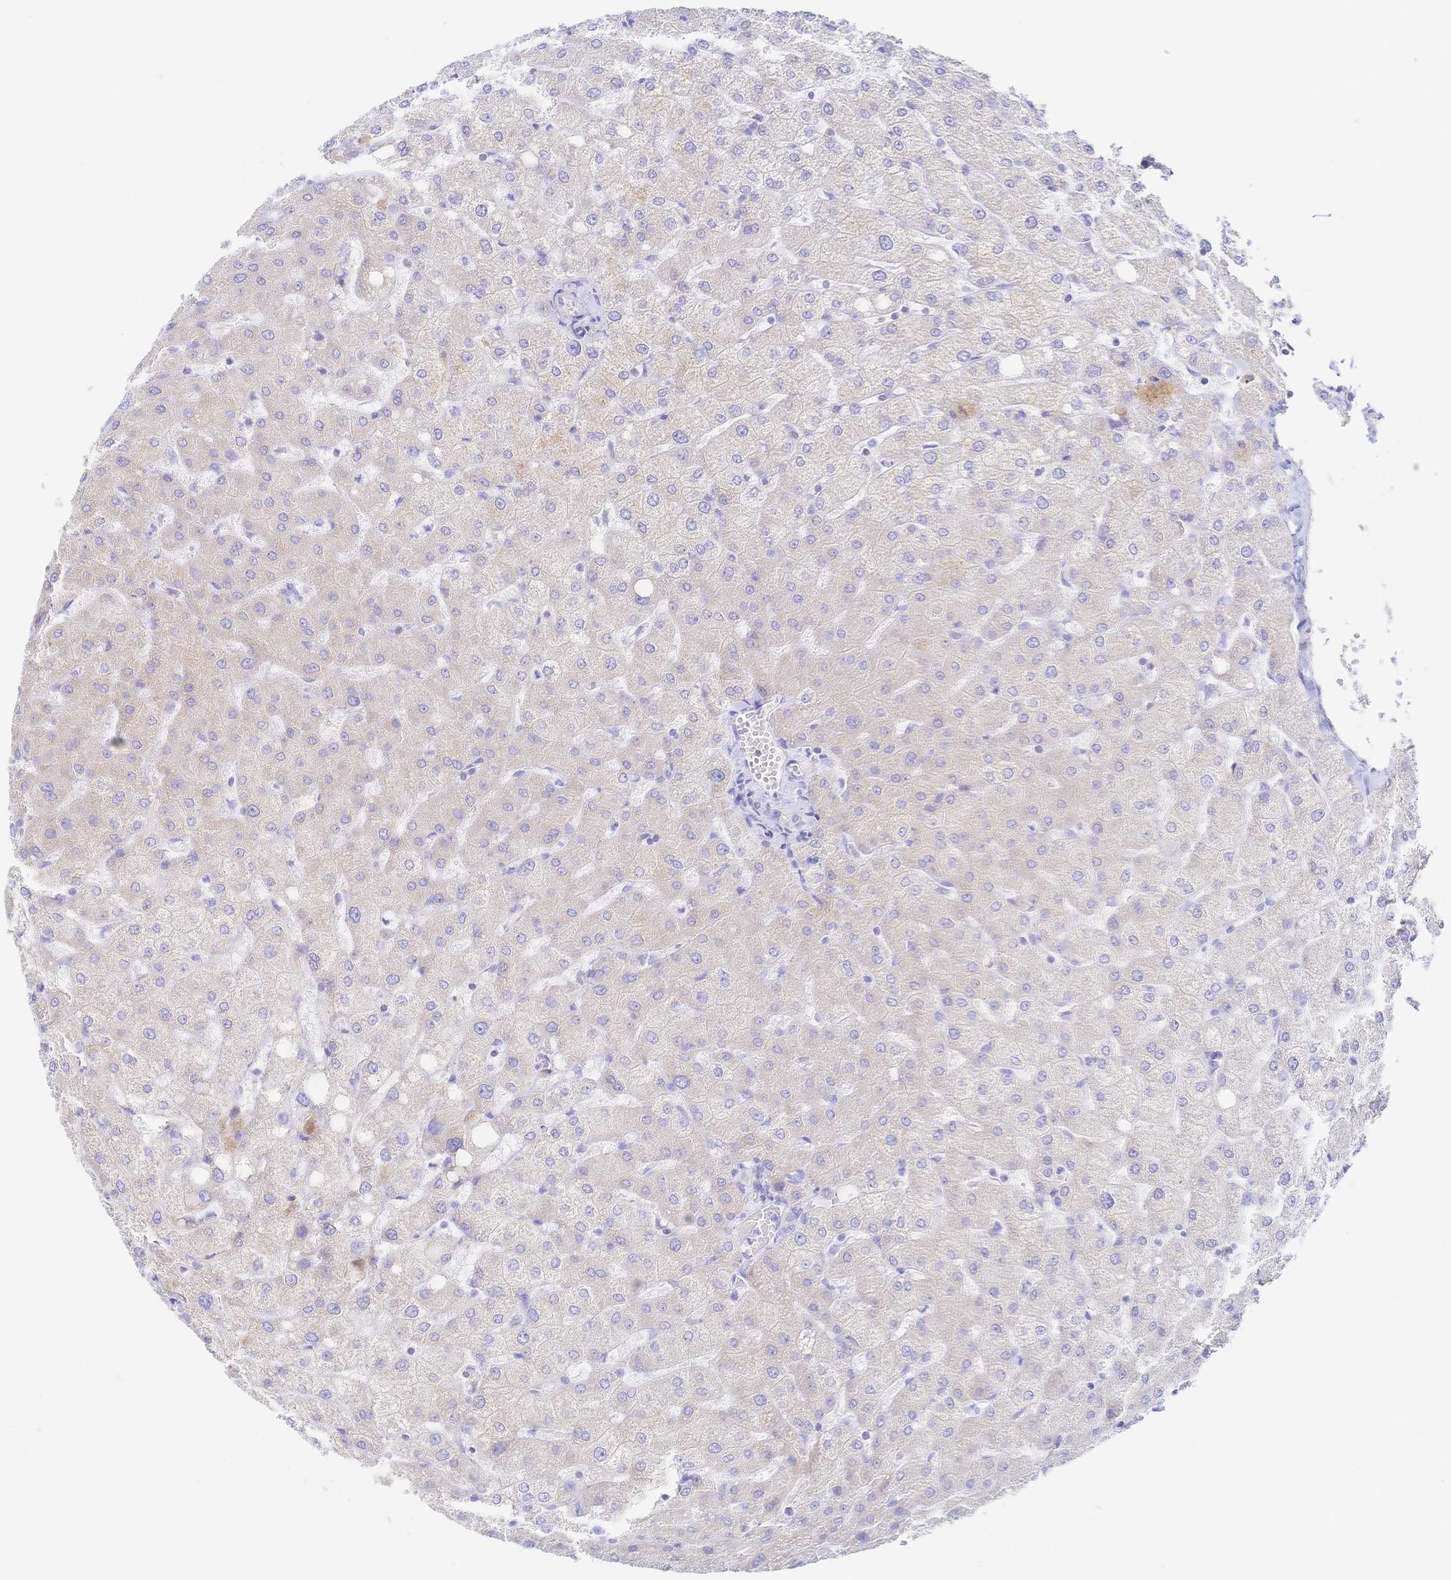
{"staining": {"intensity": "negative", "quantity": "none", "location": "none"}, "tissue": "liver", "cell_type": "Cholangiocytes", "image_type": "normal", "snomed": [{"axis": "morphology", "description": "Normal tissue, NOS"}, {"axis": "topography", "description": "Liver"}], "caption": "Image shows no significant protein staining in cholangiocytes of benign liver.", "gene": "SYNGR4", "patient": {"sex": "female", "age": 54}}